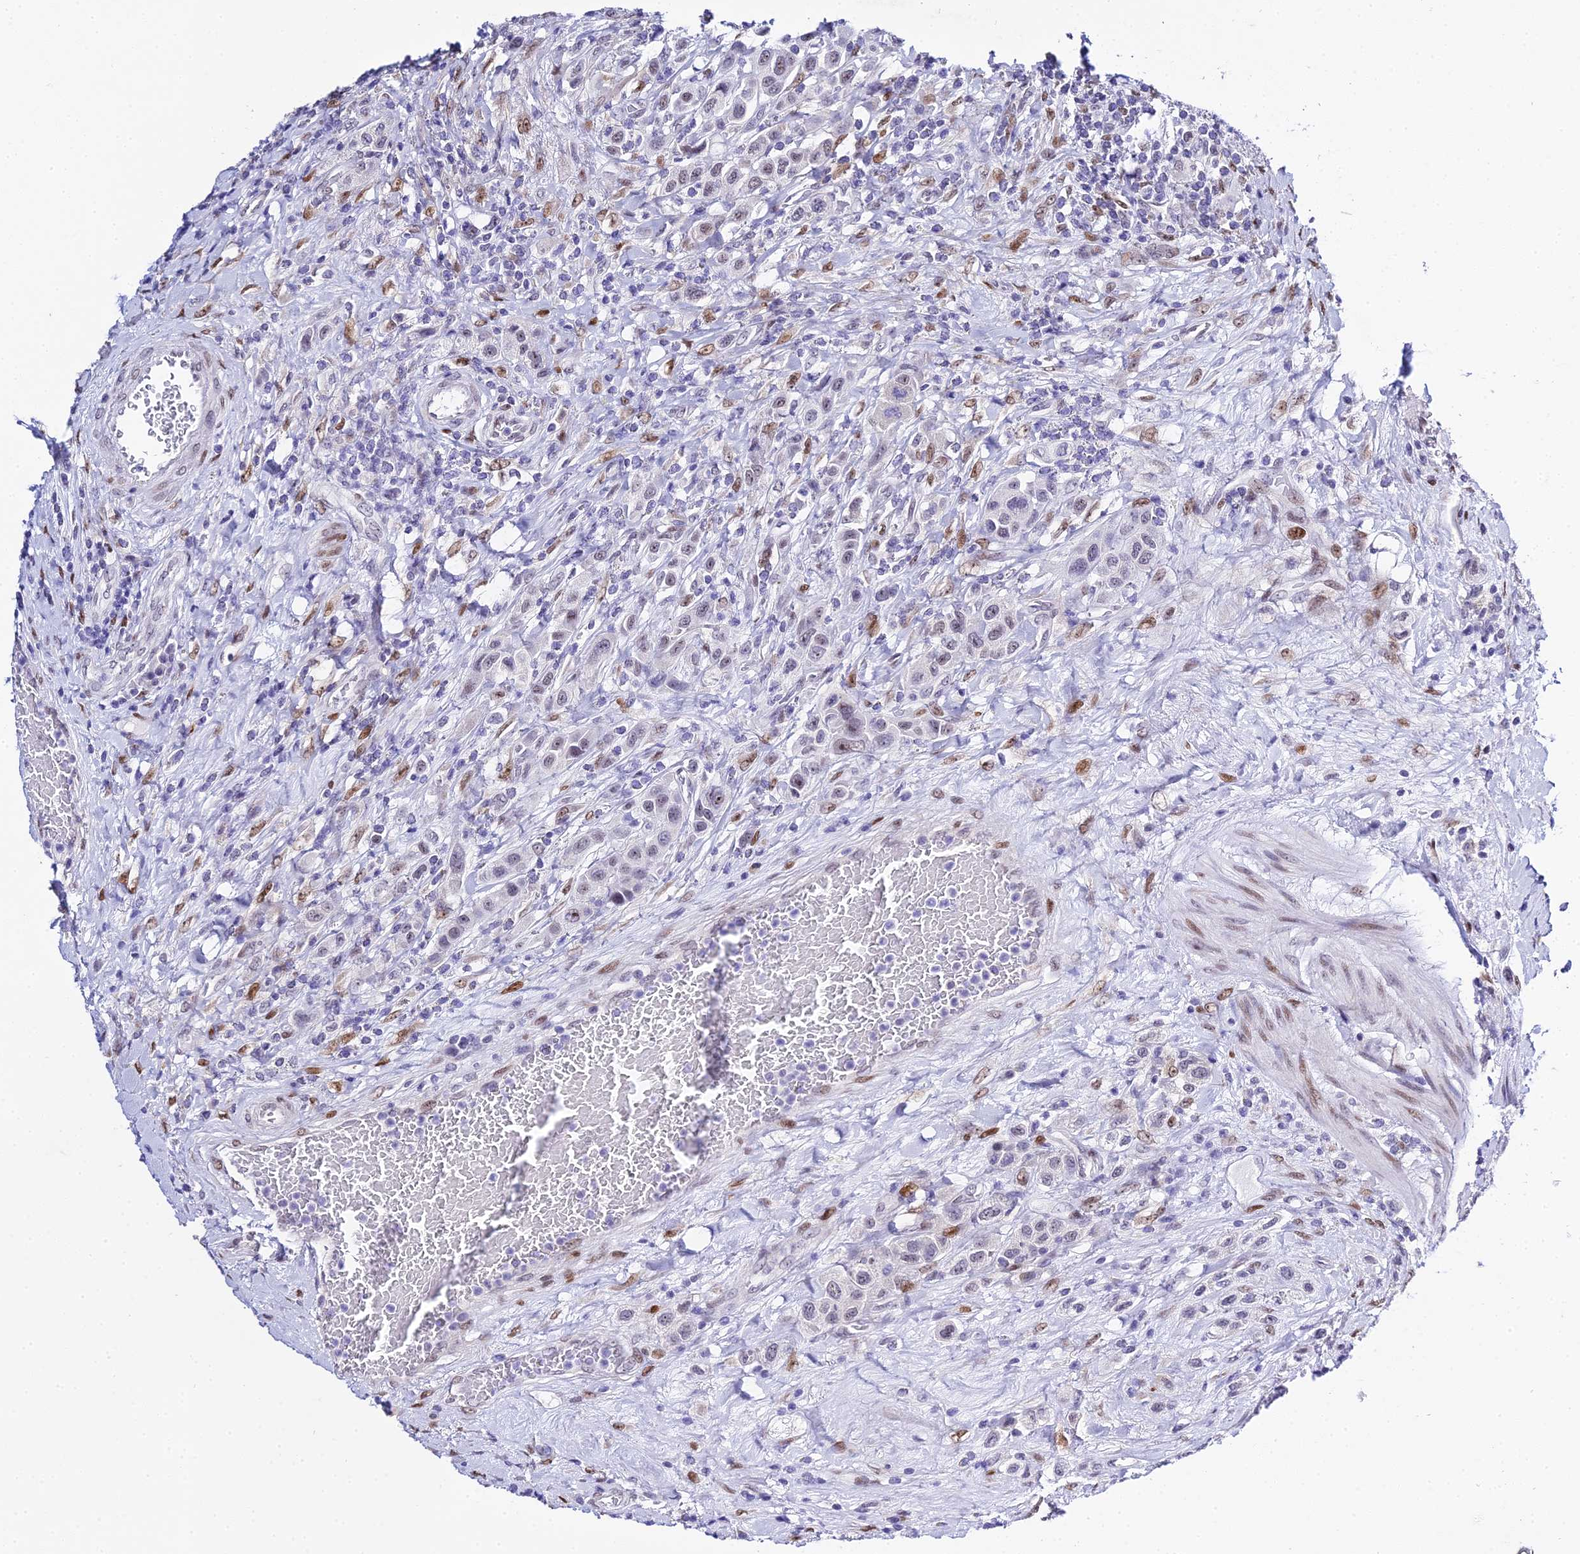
{"staining": {"intensity": "weak", "quantity": "<25%", "location": "nuclear"}, "tissue": "urothelial cancer", "cell_type": "Tumor cells", "image_type": "cancer", "snomed": [{"axis": "morphology", "description": "Urothelial carcinoma, High grade"}, {"axis": "topography", "description": "Urinary bladder"}], "caption": "There is no significant staining in tumor cells of urothelial cancer. (IHC, brightfield microscopy, high magnification).", "gene": "POFUT2", "patient": {"sex": "male", "age": 50}}